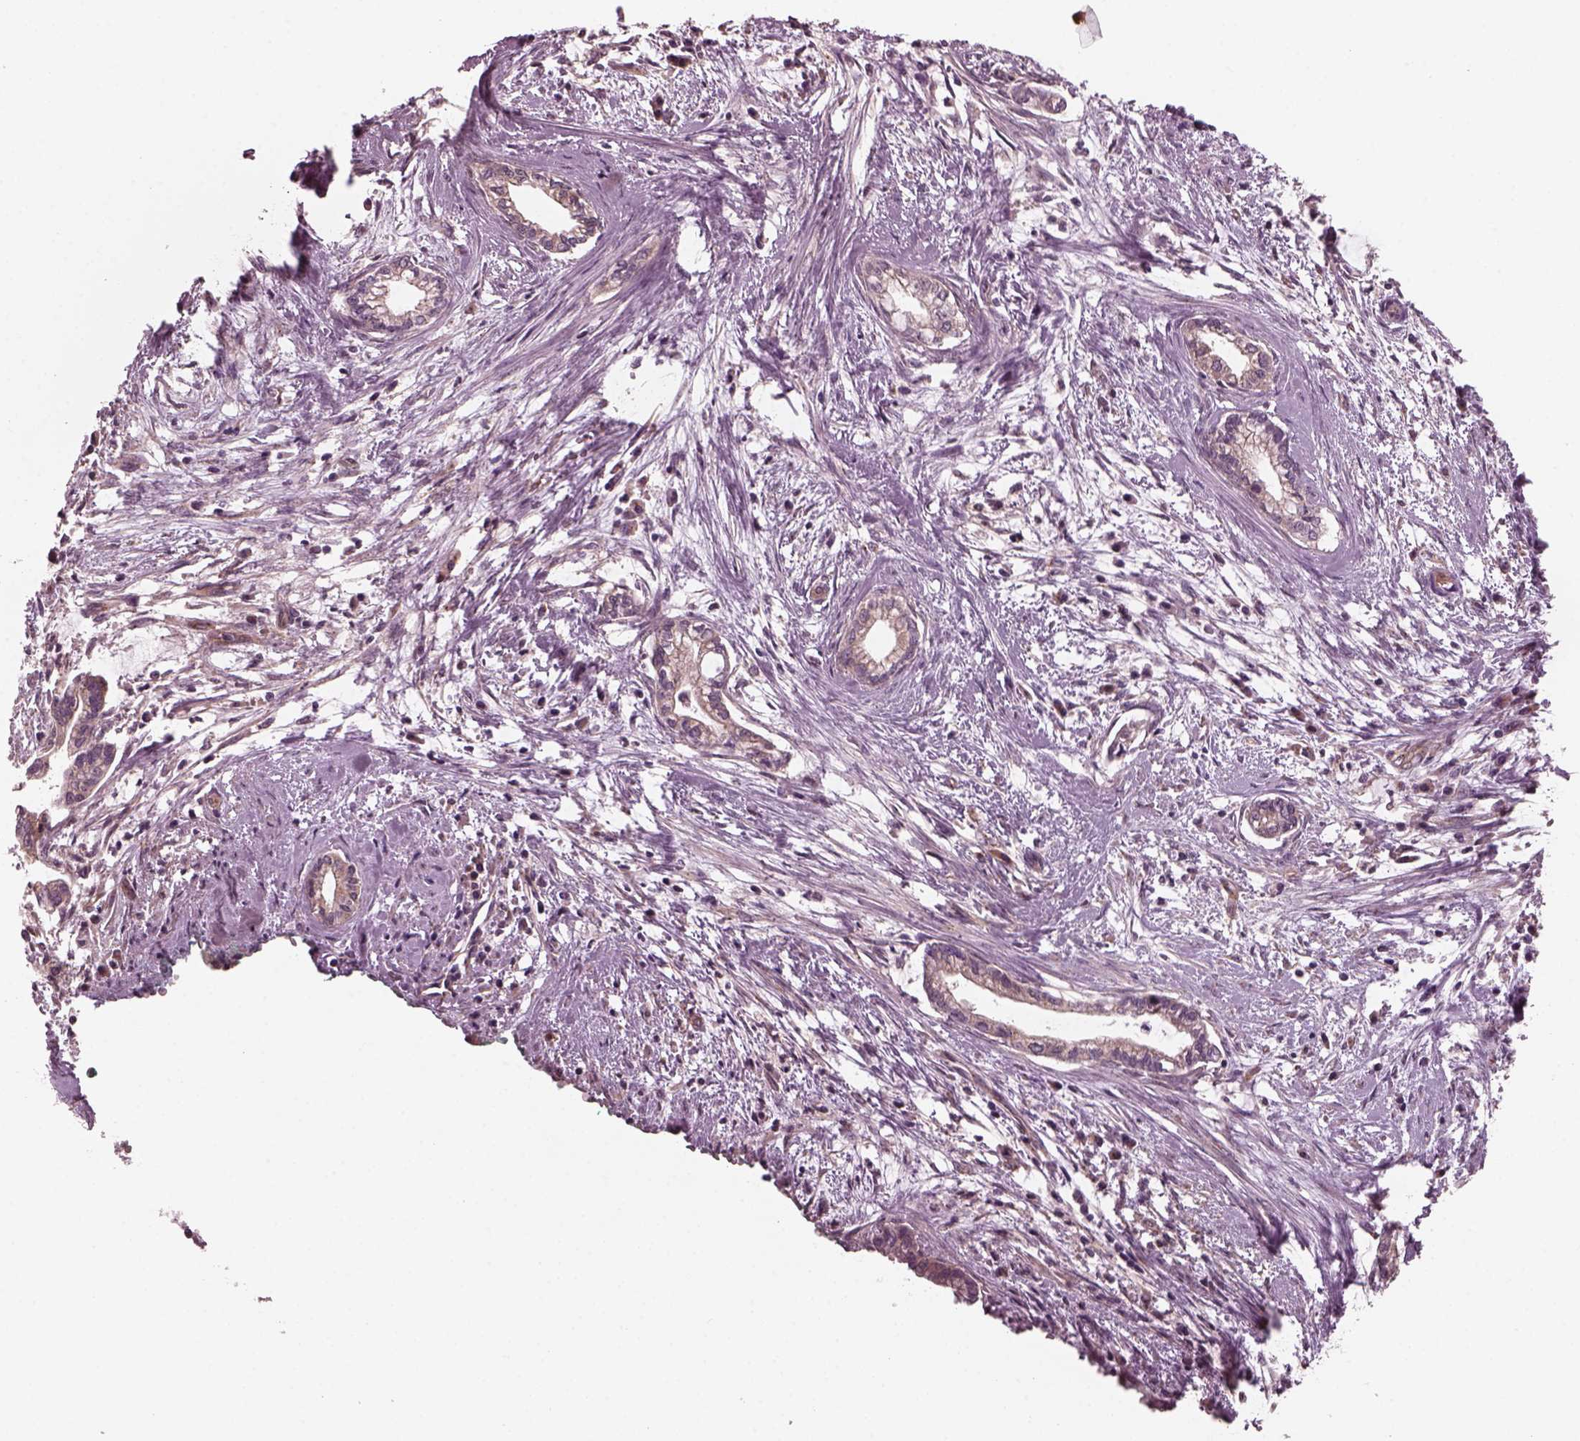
{"staining": {"intensity": "weak", "quantity": ">75%", "location": "cytoplasmic/membranous"}, "tissue": "cervical cancer", "cell_type": "Tumor cells", "image_type": "cancer", "snomed": [{"axis": "morphology", "description": "Adenocarcinoma, NOS"}, {"axis": "topography", "description": "Cervix"}], "caption": "Cervical cancer (adenocarcinoma) was stained to show a protein in brown. There is low levels of weak cytoplasmic/membranous expression in about >75% of tumor cells.", "gene": "TUBG1", "patient": {"sex": "female", "age": 62}}